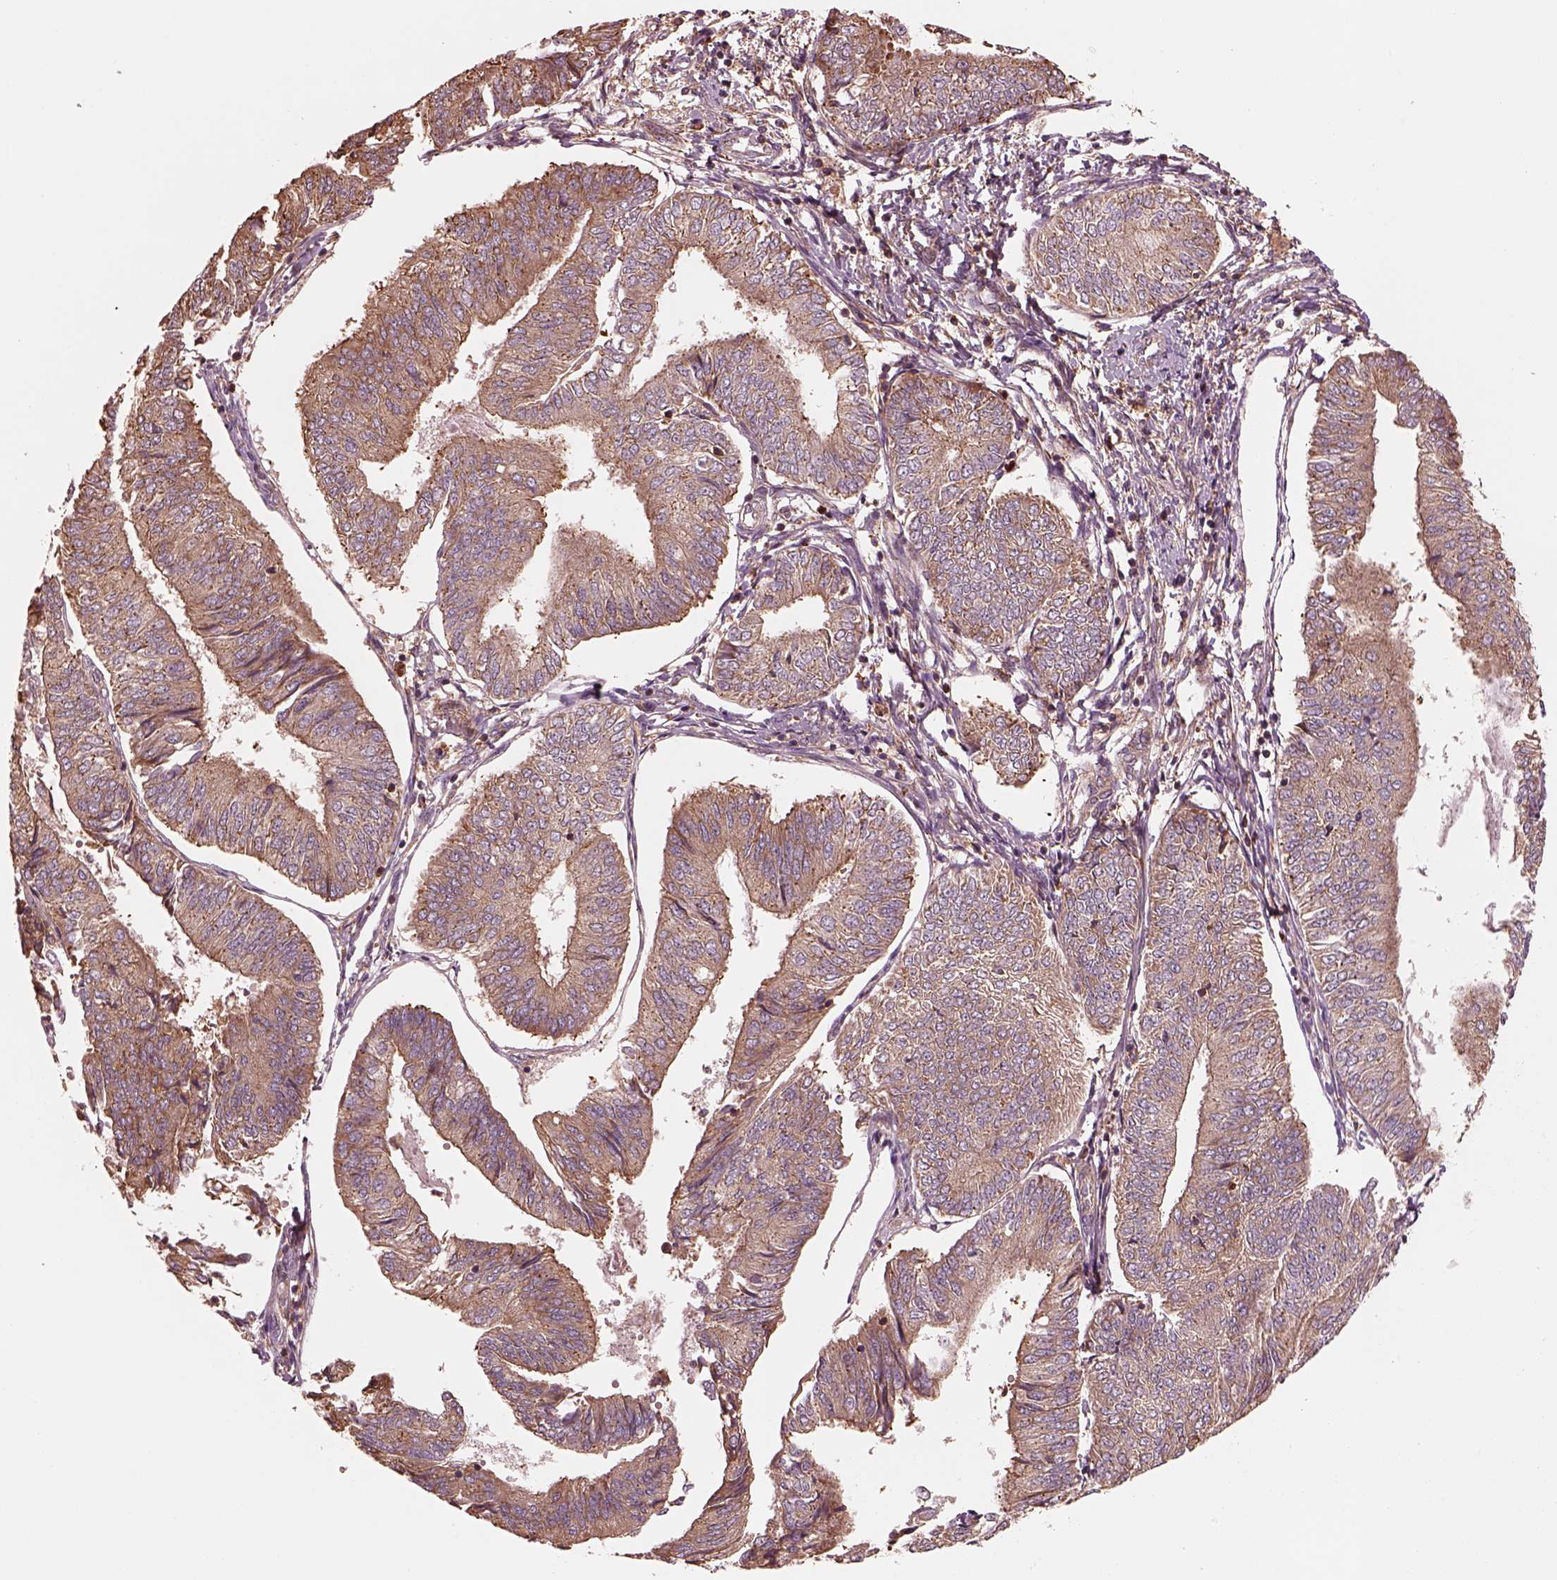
{"staining": {"intensity": "weak", "quantity": ">75%", "location": "cytoplasmic/membranous"}, "tissue": "endometrial cancer", "cell_type": "Tumor cells", "image_type": "cancer", "snomed": [{"axis": "morphology", "description": "Adenocarcinoma, NOS"}, {"axis": "topography", "description": "Endometrium"}], "caption": "Protein analysis of adenocarcinoma (endometrial) tissue demonstrates weak cytoplasmic/membranous staining in about >75% of tumor cells. The staining was performed using DAB, with brown indicating positive protein expression. Nuclei are stained blue with hematoxylin.", "gene": "ASCC2", "patient": {"sex": "female", "age": 58}}